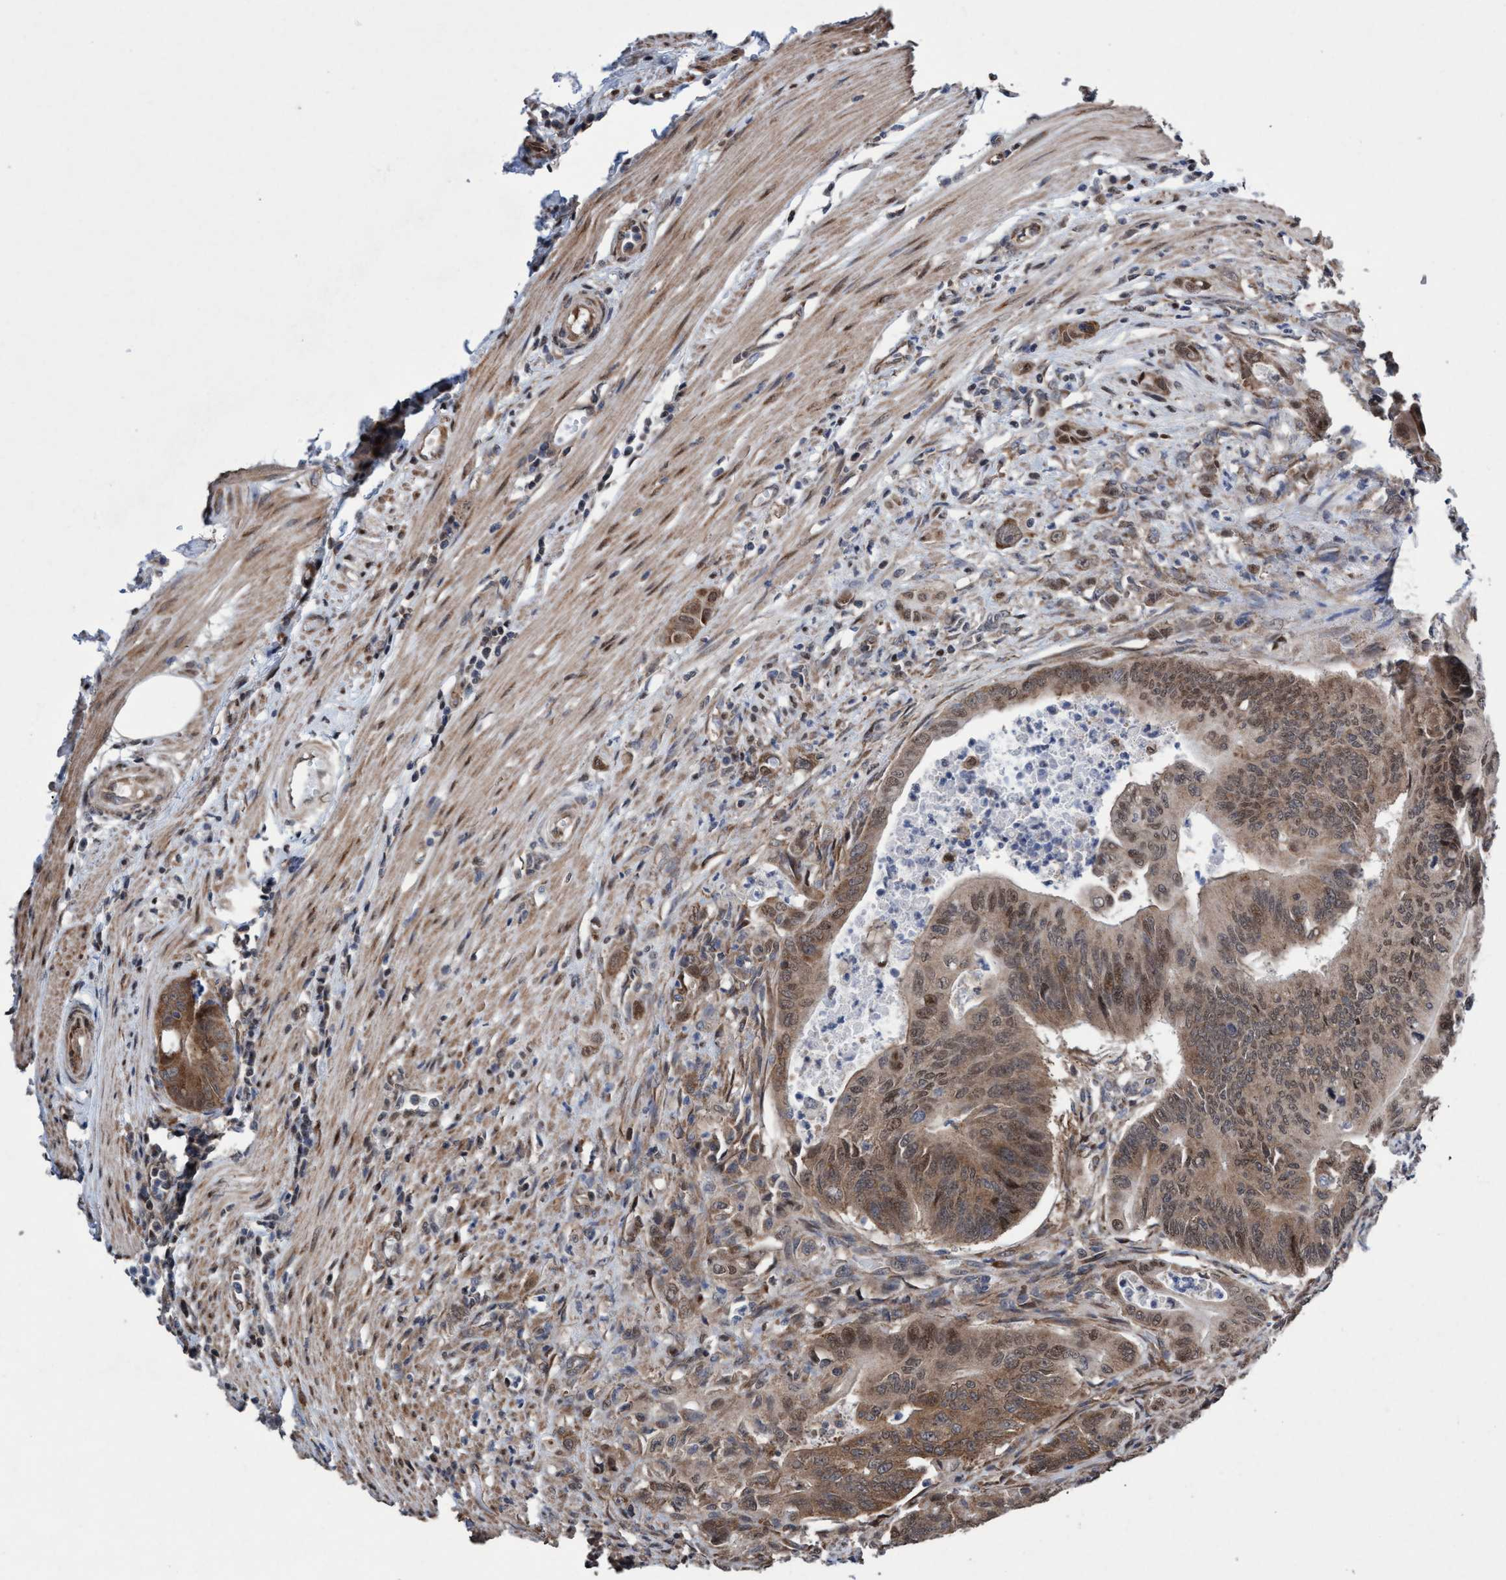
{"staining": {"intensity": "moderate", "quantity": ">75%", "location": "cytoplasmic/membranous,nuclear"}, "tissue": "colorectal cancer", "cell_type": "Tumor cells", "image_type": "cancer", "snomed": [{"axis": "morphology", "description": "Adenoma, NOS"}, {"axis": "morphology", "description": "Adenocarcinoma, NOS"}, {"axis": "topography", "description": "Colon"}], "caption": "Immunohistochemistry (IHC) photomicrograph of human colorectal cancer (adenoma) stained for a protein (brown), which shows medium levels of moderate cytoplasmic/membranous and nuclear expression in approximately >75% of tumor cells.", "gene": "METAP2", "patient": {"sex": "male", "age": 79}}